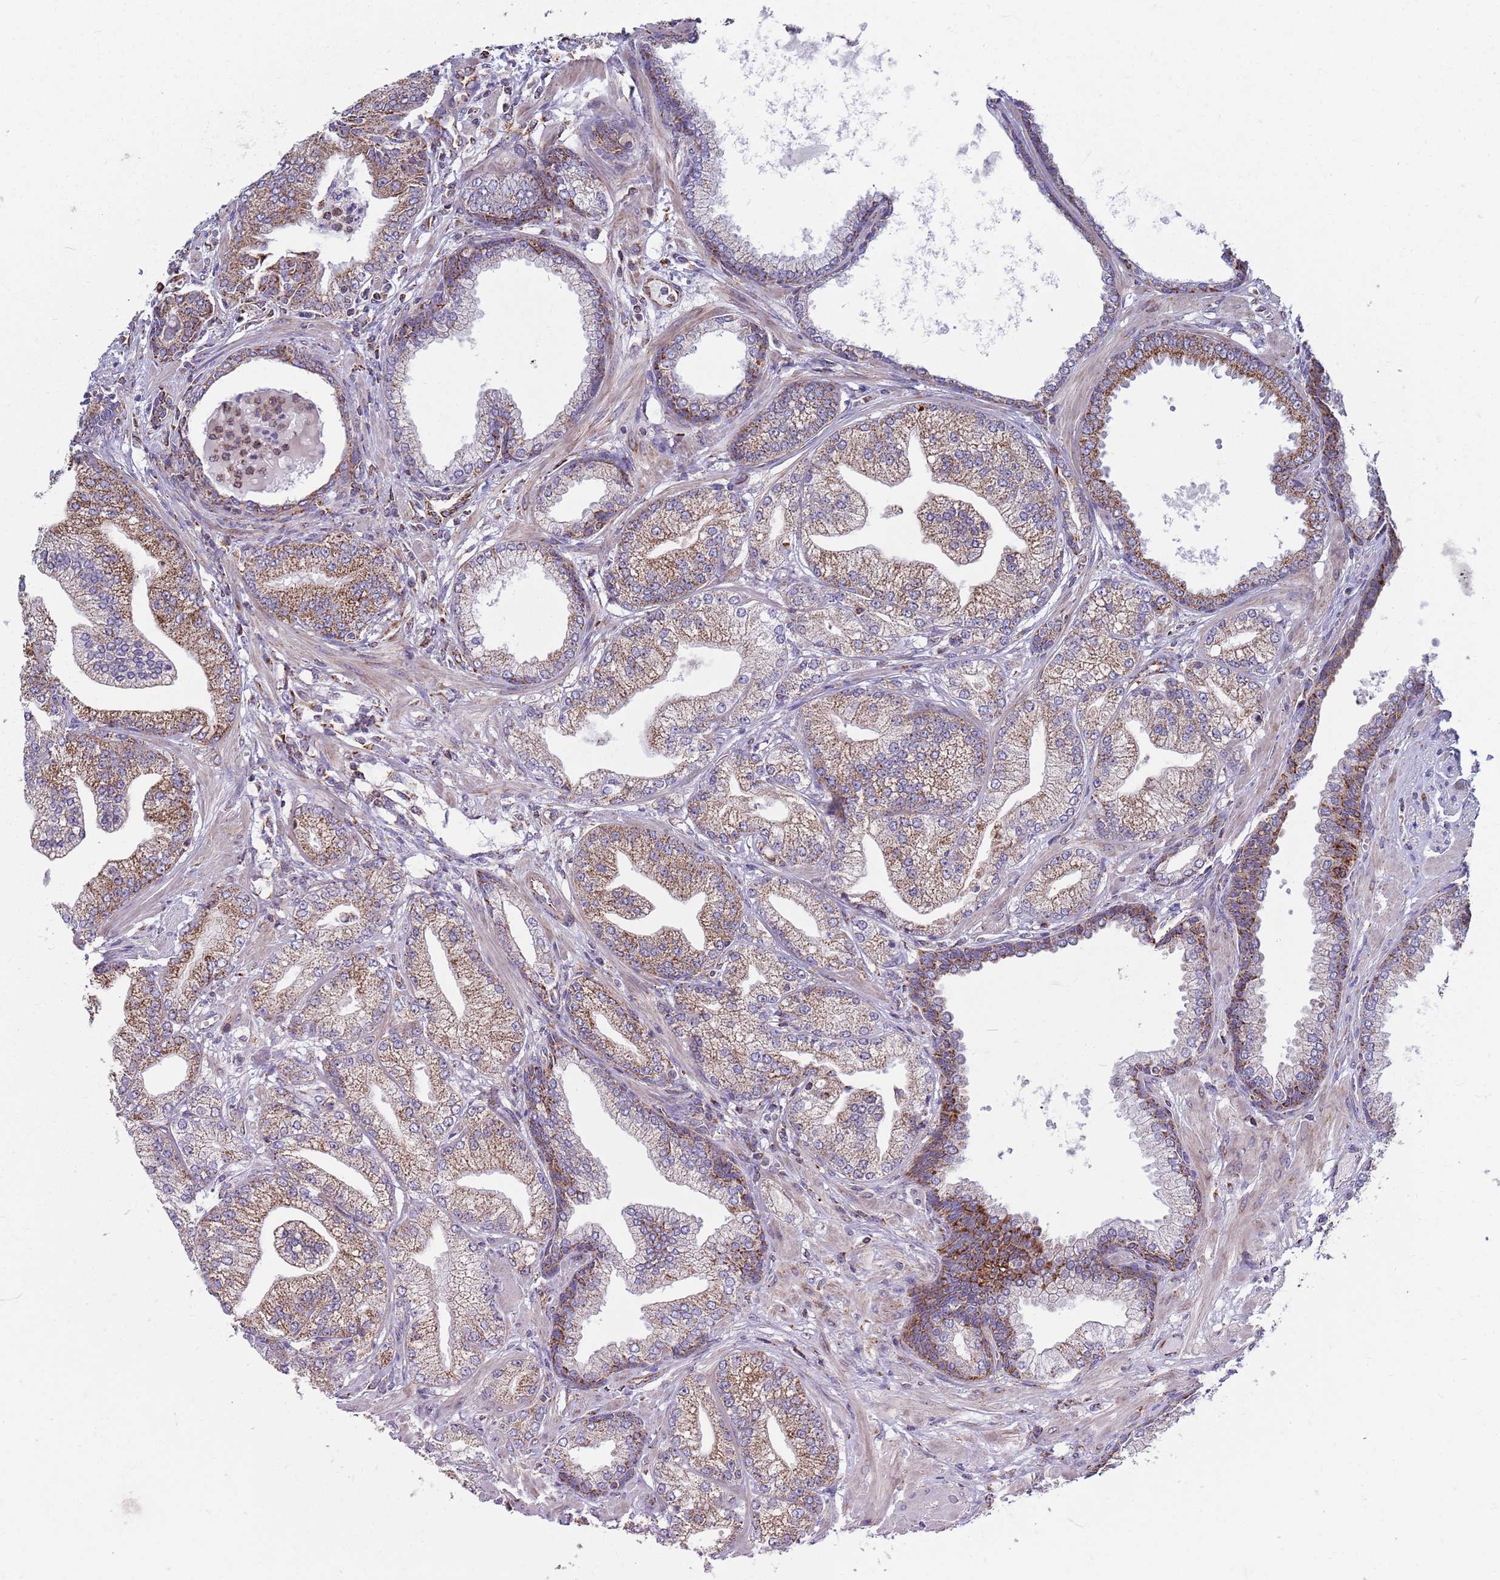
{"staining": {"intensity": "moderate", "quantity": ">75%", "location": "cytoplasmic/membranous"}, "tissue": "prostate cancer", "cell_type": "Tumor cells", "image_type": "cancer", "snomed": [{"axis": "morphology", "description": "Adenocarcinoma, Low grade"}, {"axis": "topography", "description": "Prostate"}], "caption": "Immunohistochemical staining of human prostate adenocarcinoma (low-grade) exhibits medium levels of moderate cytoplasmic/membranous protein positivity in about >75% of tumor cells. The protein is shown in brown color, while the nuclei are stained blue.", "gene": "VPS16", "patient": {"sex": "male", "age": 55}}